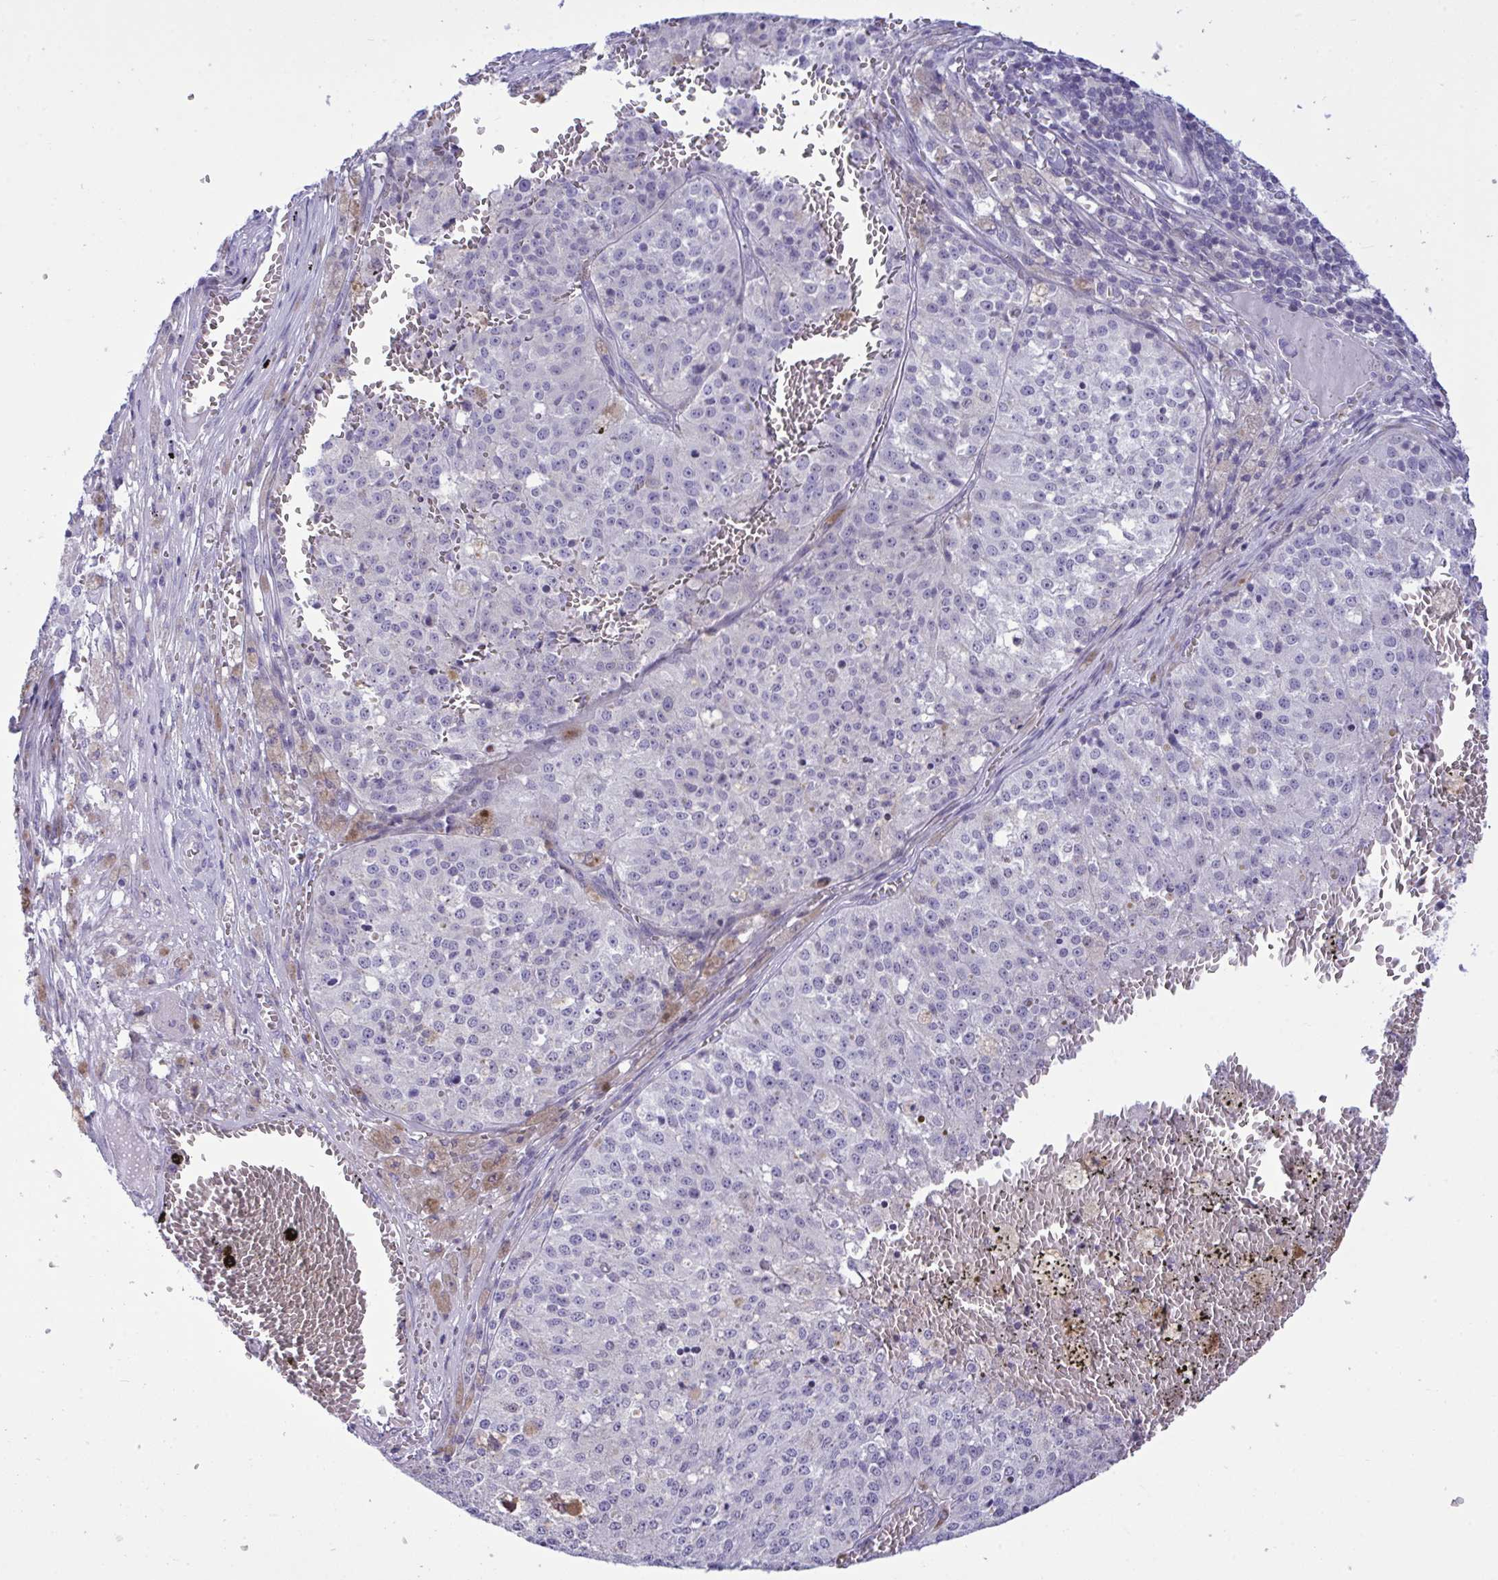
{"staining": {"intensity": "negative", "quantity": "none", "location": "none"}, "tissue": "melanoma", "cell_type": "Tumor cells", "image_type": "cancer", "snomed": [{"axis": "morphology", "description": "Malignant melanoma, Metastatic site"}, {"axis": "topography", "description": "Lymph node"}], "caption": "IHC photomicrograph of malignant melanoma (metastatic site) stained for a protein (brown), which reveals no positivity in tumor cells.", "gene": "WDR97", "patient": {"sex": "female", "age": 64}}